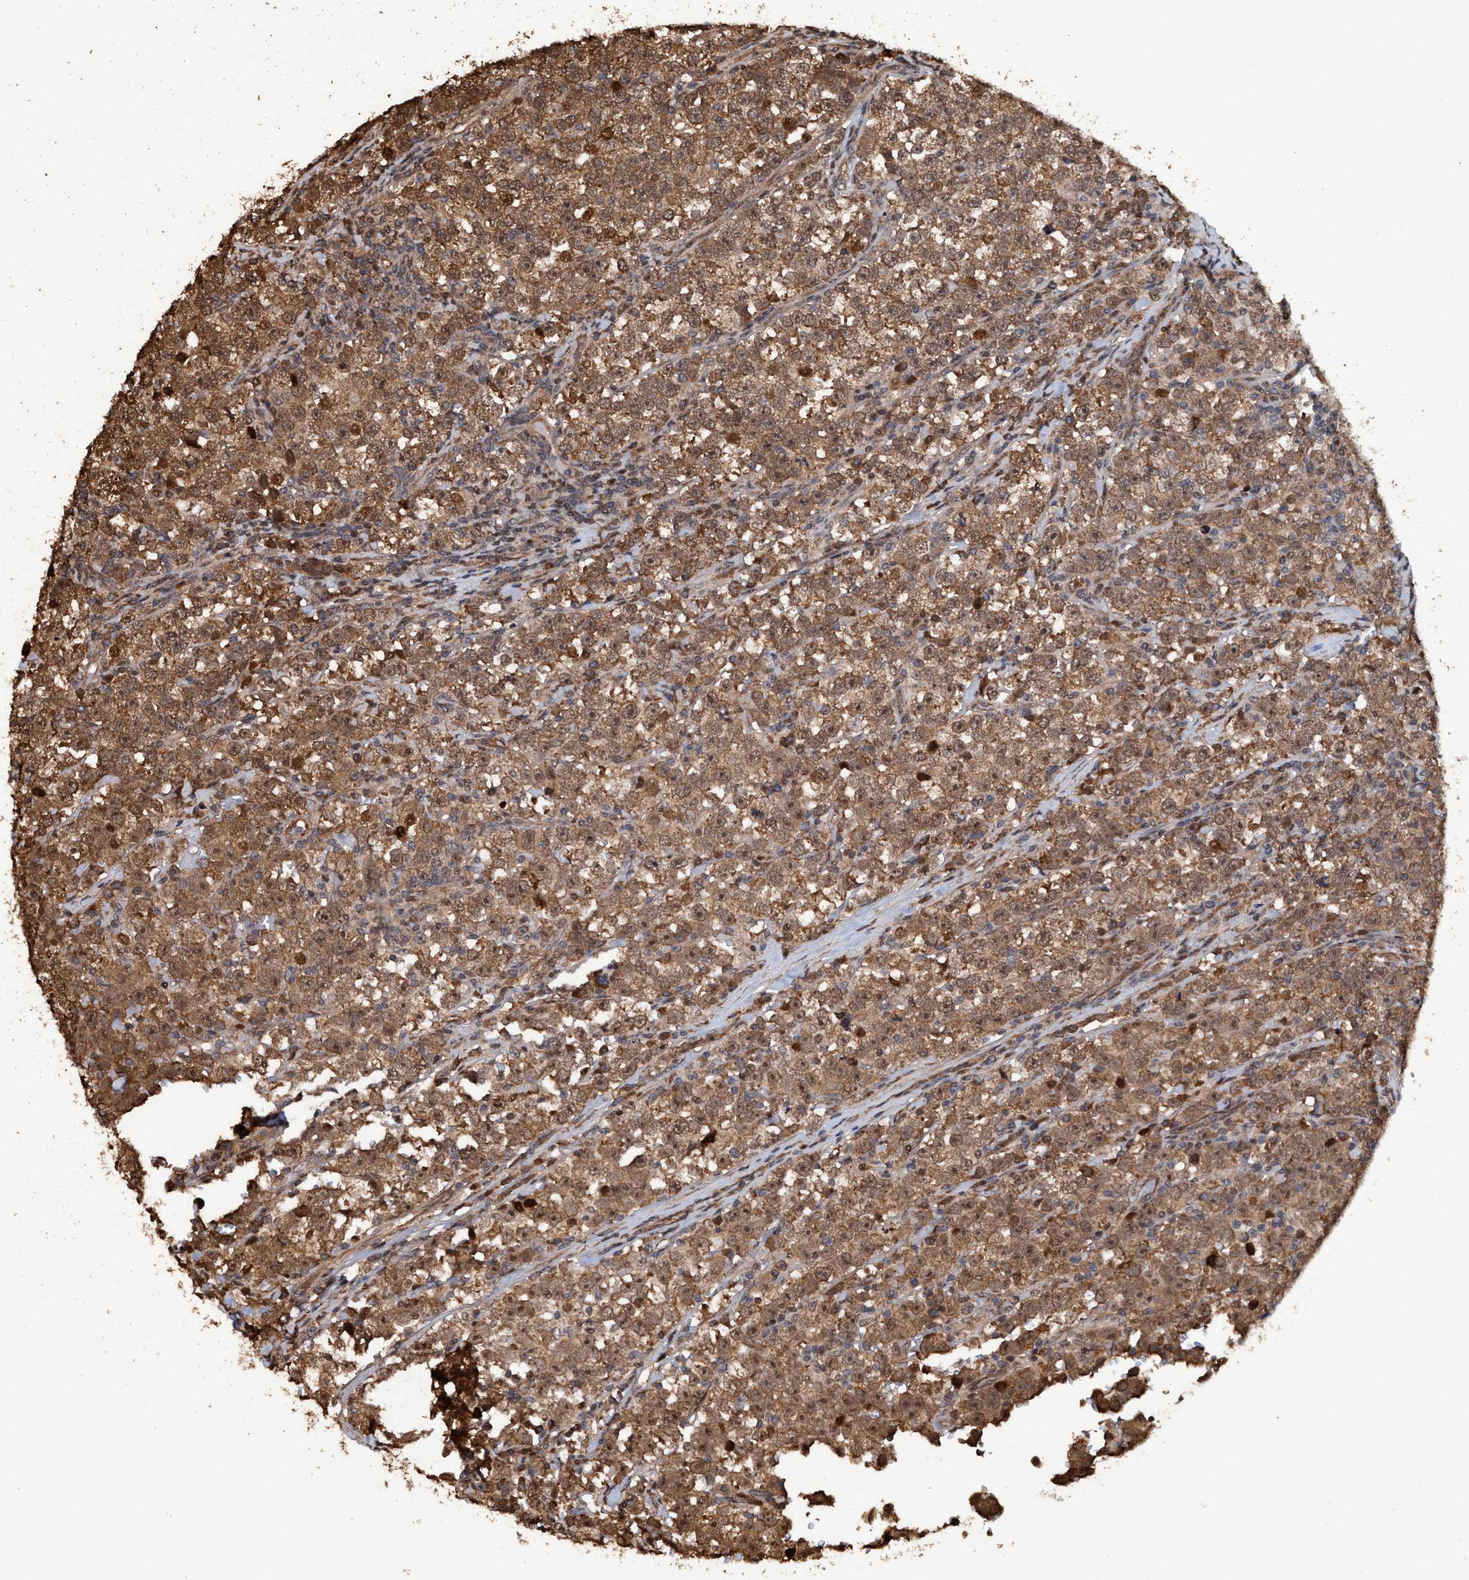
{"staining": {"intensity": "moderate", "quantity": ">75%", "location": "cytoplasmic/membranous,nuclear"}, "tissue": "testis cancer", "cell_type": "Tumor cells", "image_type": "cancer", "snomed": [{"axis": "morphology", "description": "Seminoma, NOS"}, {"axis": "topography", "description": "Testis"}], "caption": "This is a histology image of immunohistochemistry (IHC) staining of testis cancer (seminoma), which shows moderate expression in the cytoplasmic/membranous and nuclear of tumor cells.", "gene": "TRPC7", "patient": {"sex": "male", "age": 43}}